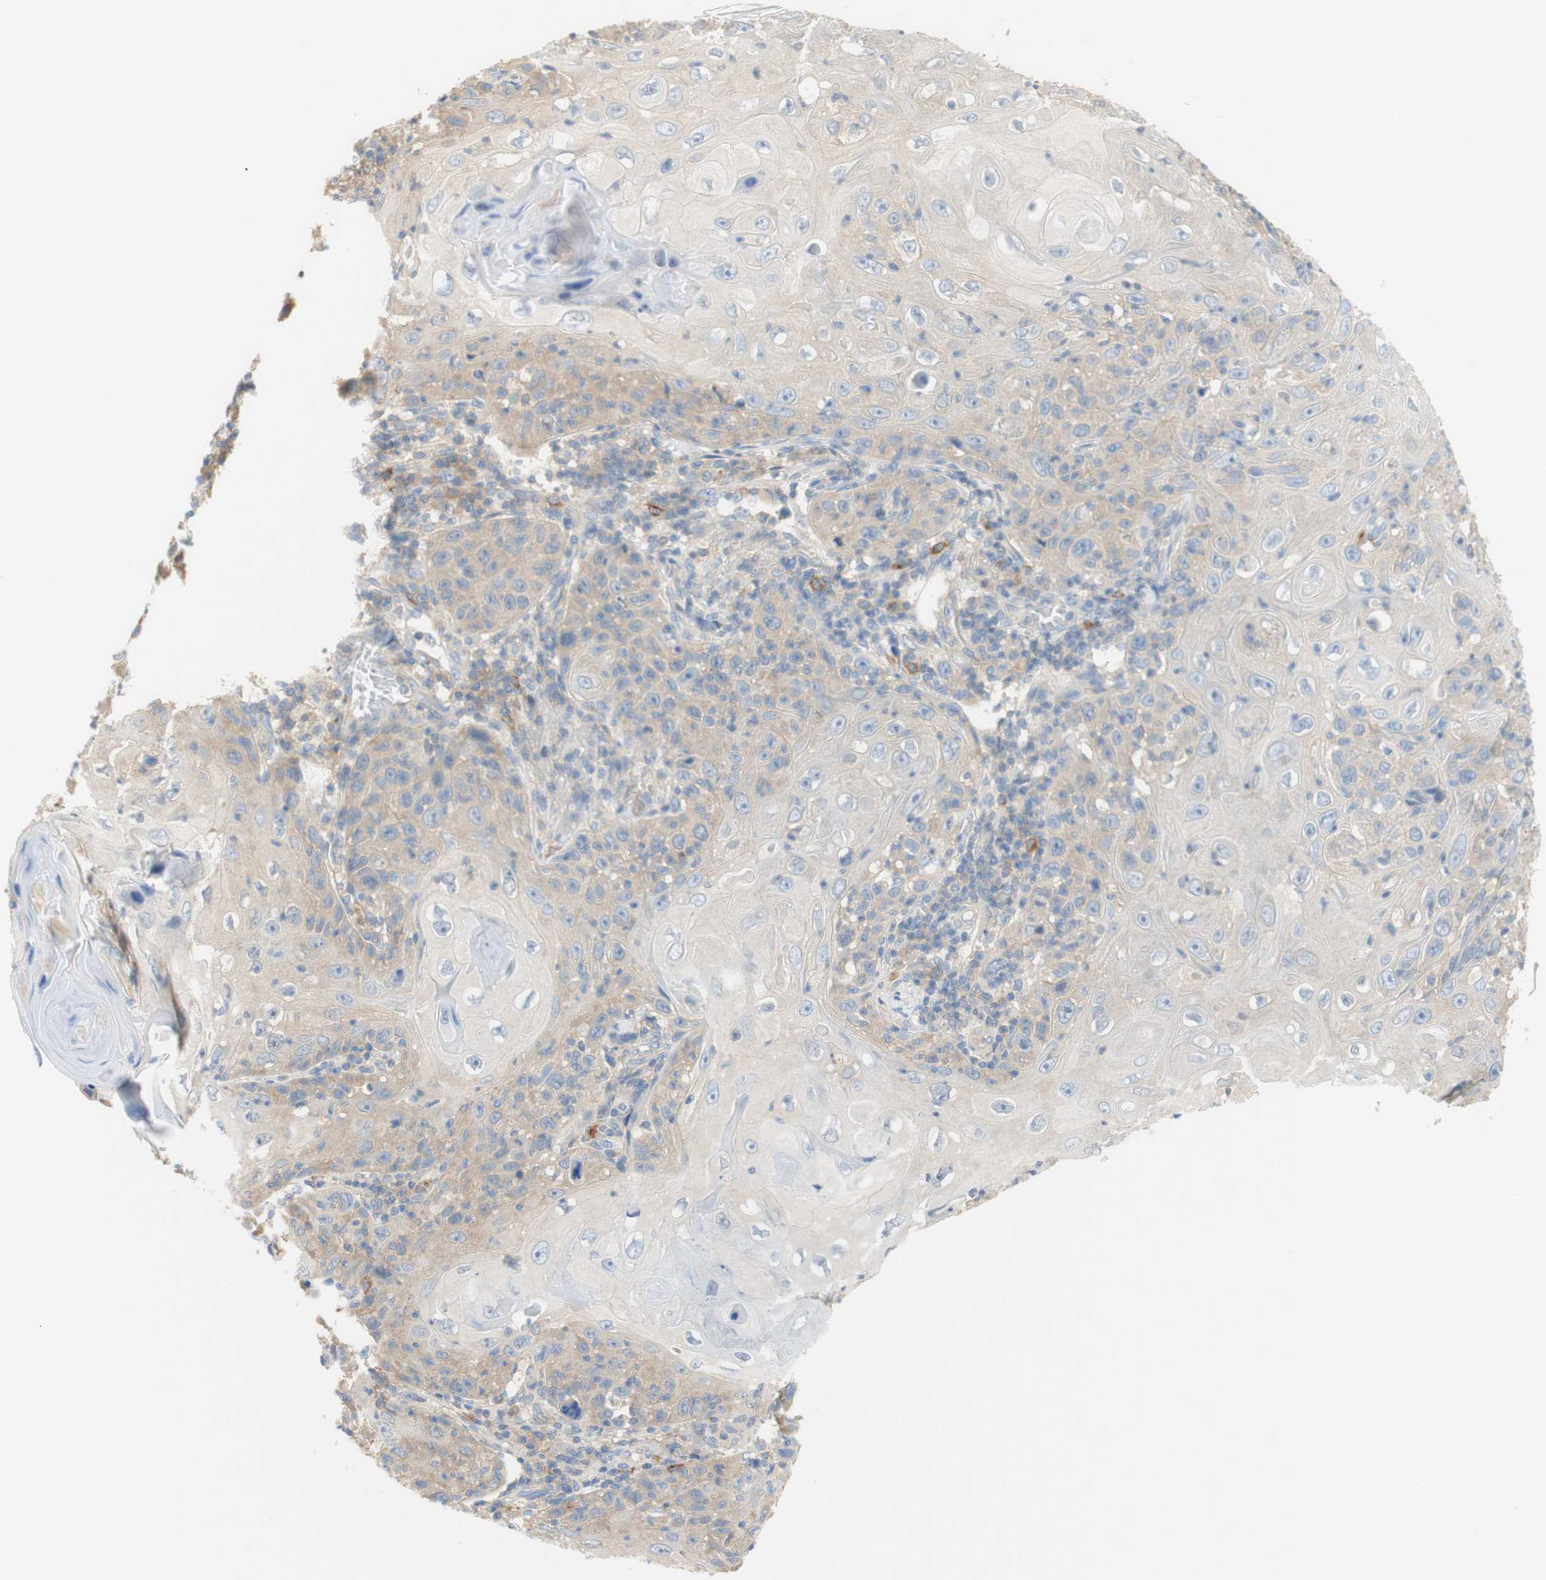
{"staining": {"intensity": "weak", "quantity": ">75%", "location": "cytoplasmic/membranous"}, "tissue": "skin cancer", "cell_type": "Tumor cells", "image_type": "cancer", "snomed": [{"axis": "morphology", "description": "Squamous cell carcinoma, NOS"}, {"axis": "topography", "description": "Skin"}], "caption": "Immunohistochemical staining of skin cancer (squamous cell carcinoma) demonstrates weak cytoplasmic/membranous protein positivity in about >75% of tumor cells.", "gene": "ATP2B1", "patient": {"sex": "female", "age": 88}}